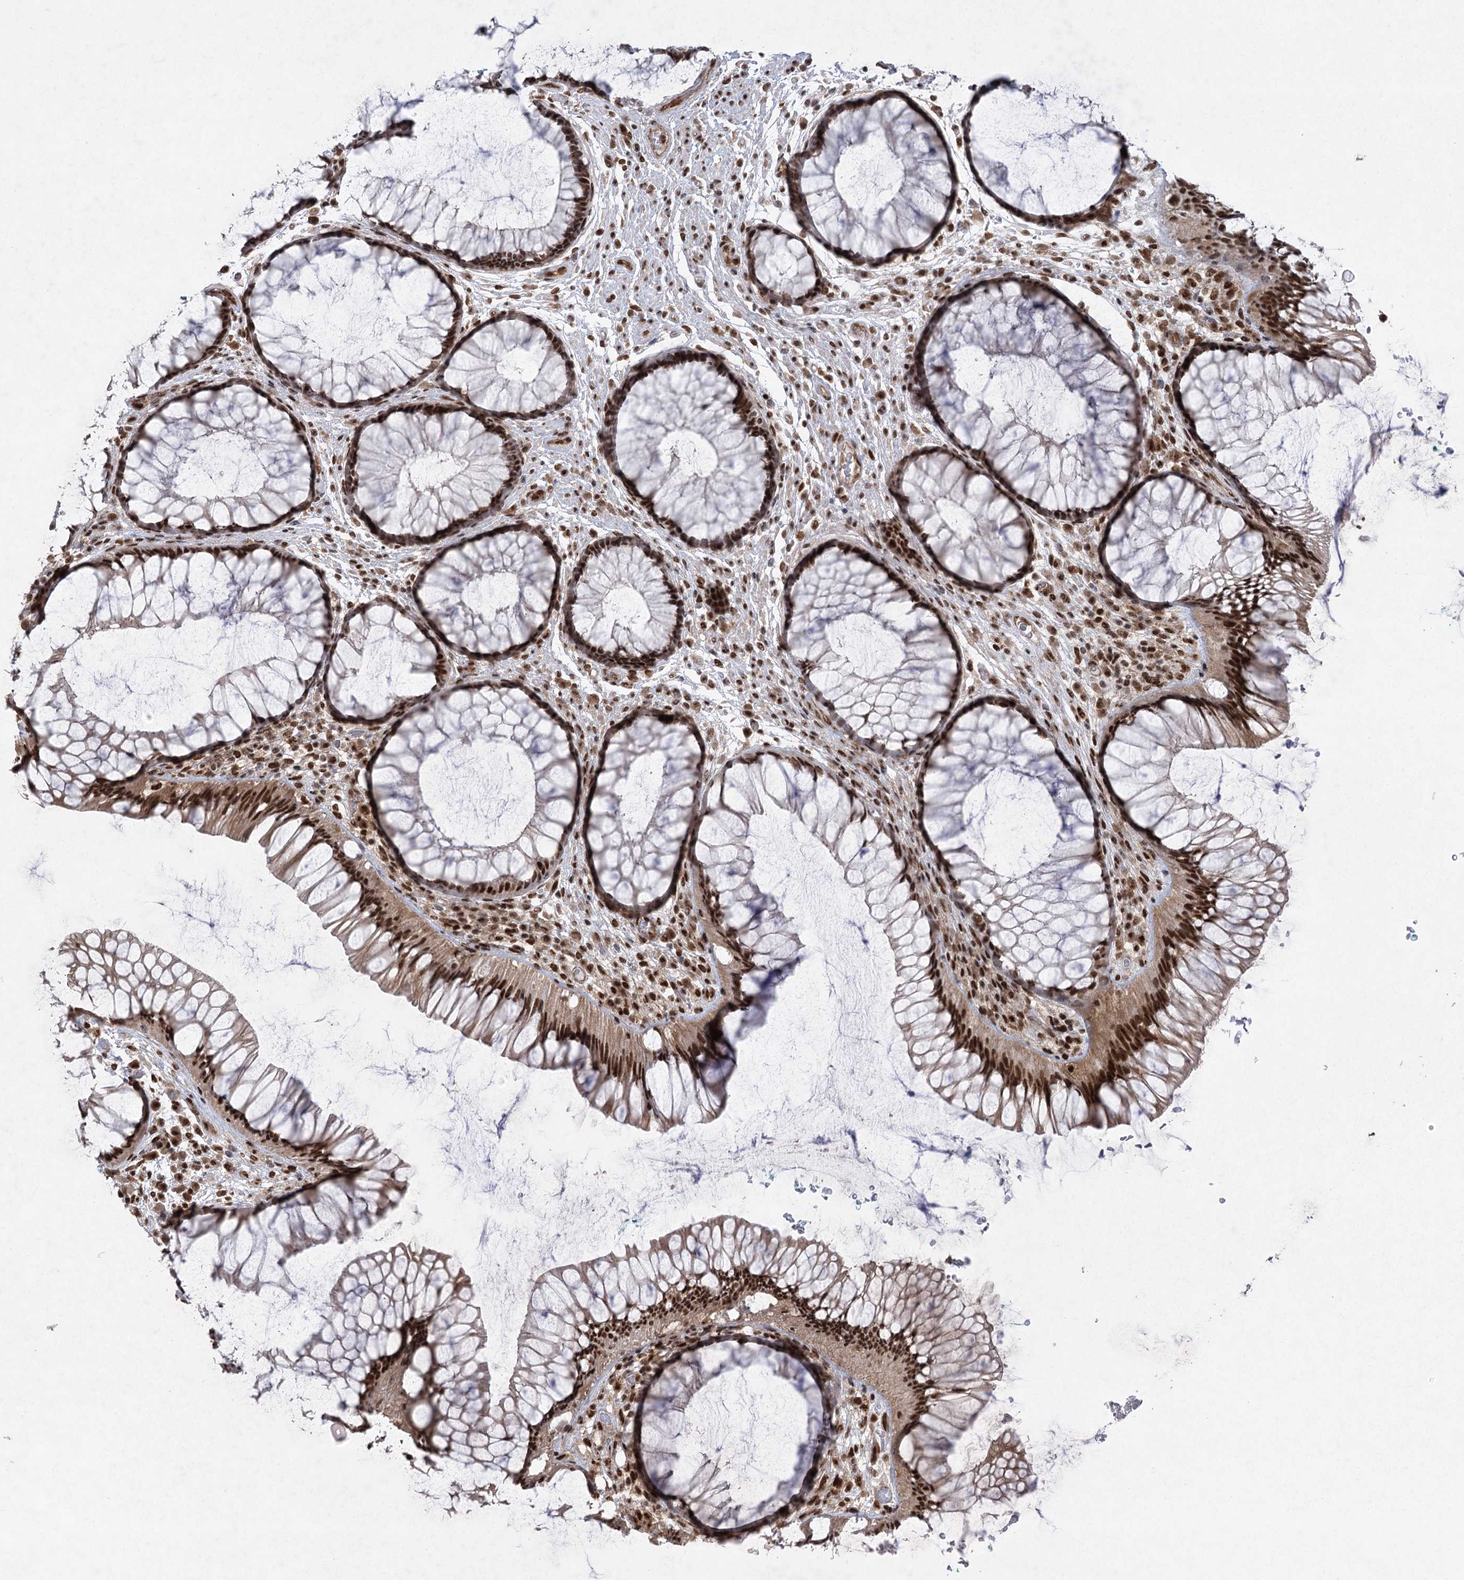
{"staining": {"intensity": "strong", "quantity": ">75%", "location": "nuclear"}, "tissue": "rectum", "cell_type": "Glandular cells", "image_type": "normal", "snomed": [{"axis": "morphology", "description": "Normal tissue, NOS"}, {"axis": "topography", "description": "Rectum"}], "caption": "A high-resolution micrograph shows IHC staining of unremarkable rectum, which shows strong nuclear positivity in about >75% of glandular cells.", "gene": "ZCCHC8", "patient": {"sex": "male", "age": 51}}